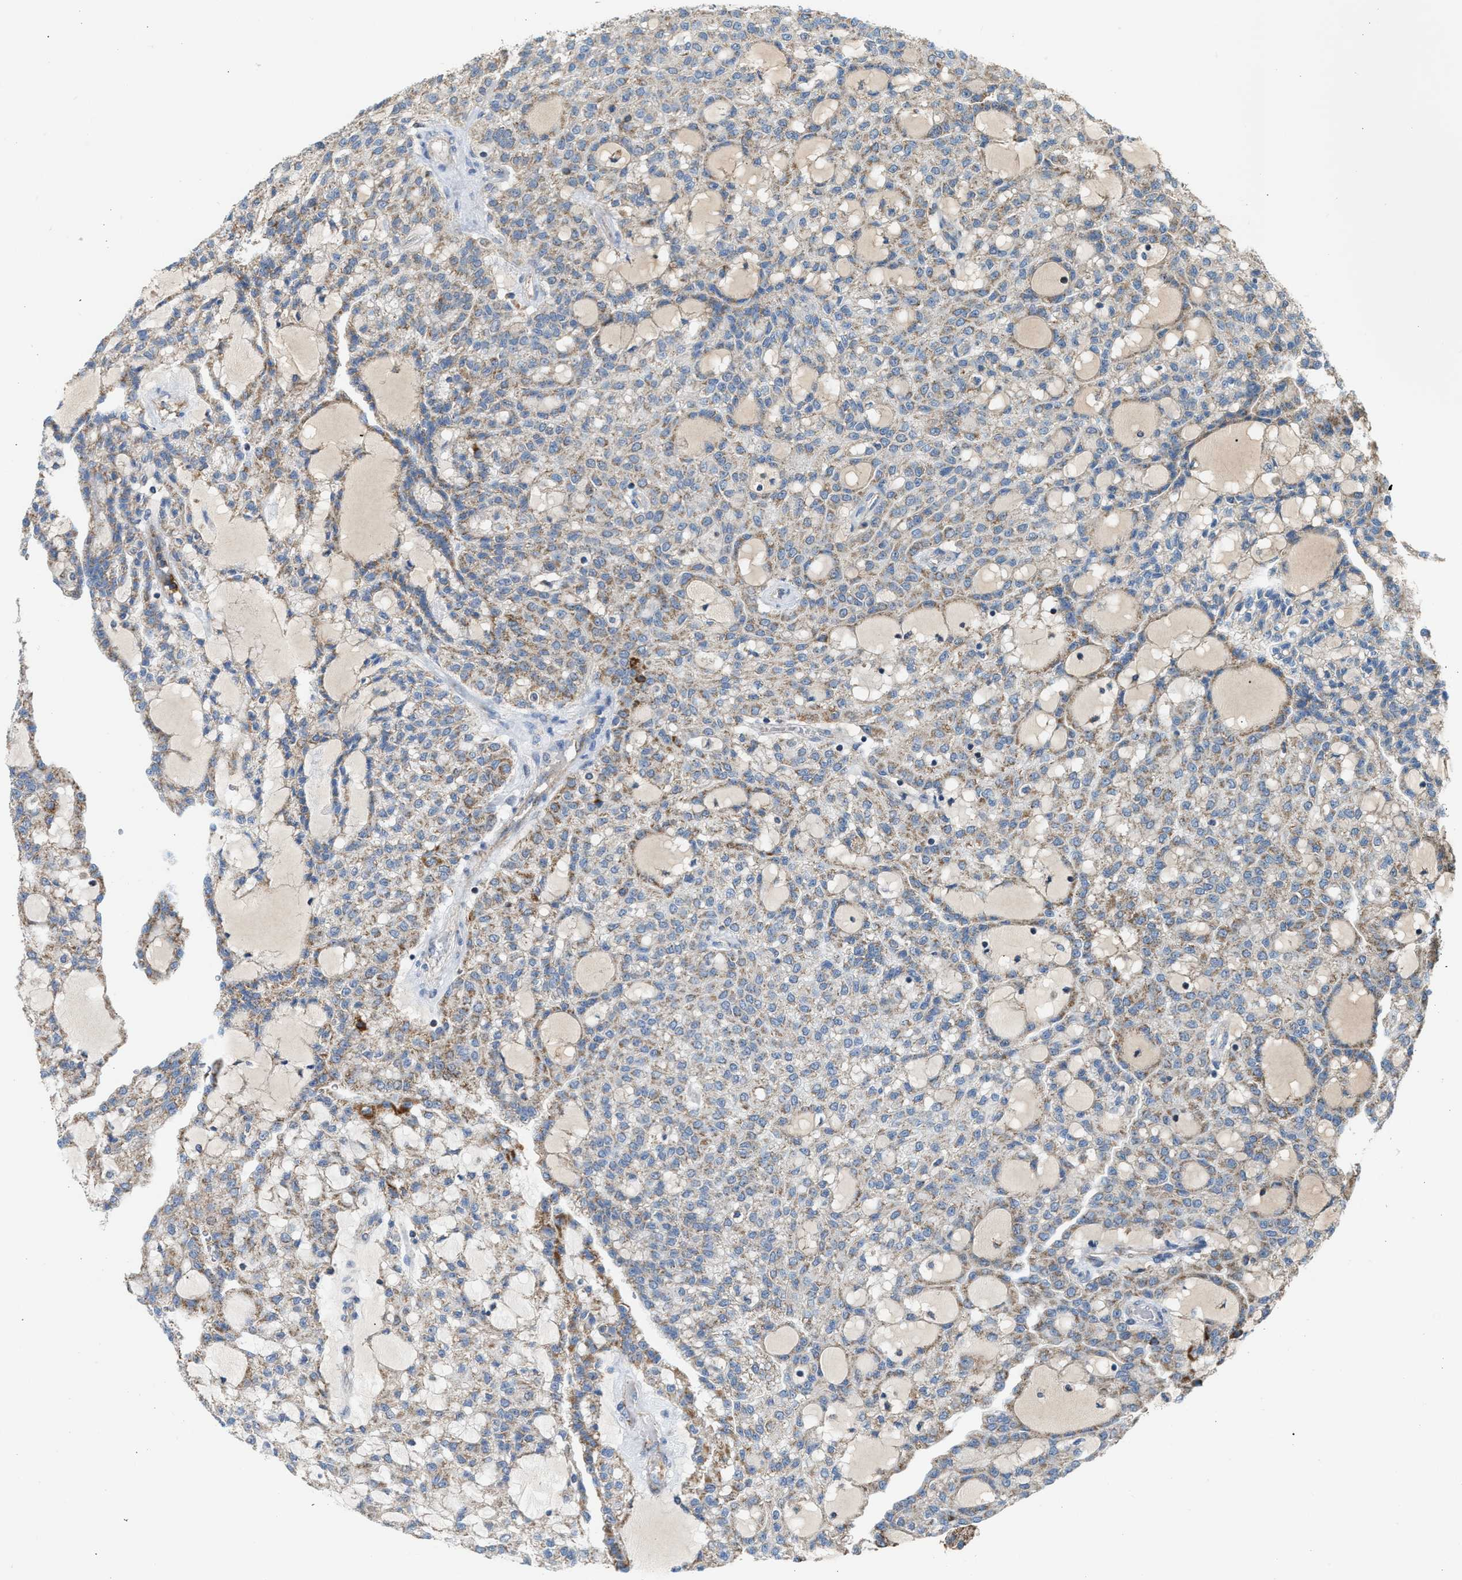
{"staining": {"intensity": "moderate", "quantity": "25%-75%", "location": "cytoplasmic/membranous"}, "tissue": "renal cancer", "cell_type": "Tumor cells", "image_type": "cancer", "snomed": [{"axis": "morphology", "description": "Adenocarcinoma, NOS"}, {"axis": "topography", "description": "Kidney"}], "caption": "Immunohistochemistry histopathology image of neoplastic tissue: human renal adenocarcinoma stained using IHC demonstrates medium levels of moderate protein expression localized specifically in the cytoplasmic/membranous of tumor cells, appearing as a cytoplasmic/membranous brown color.", "gene": "PMPCA", "patient": {"sex": "male", "age": 63}}